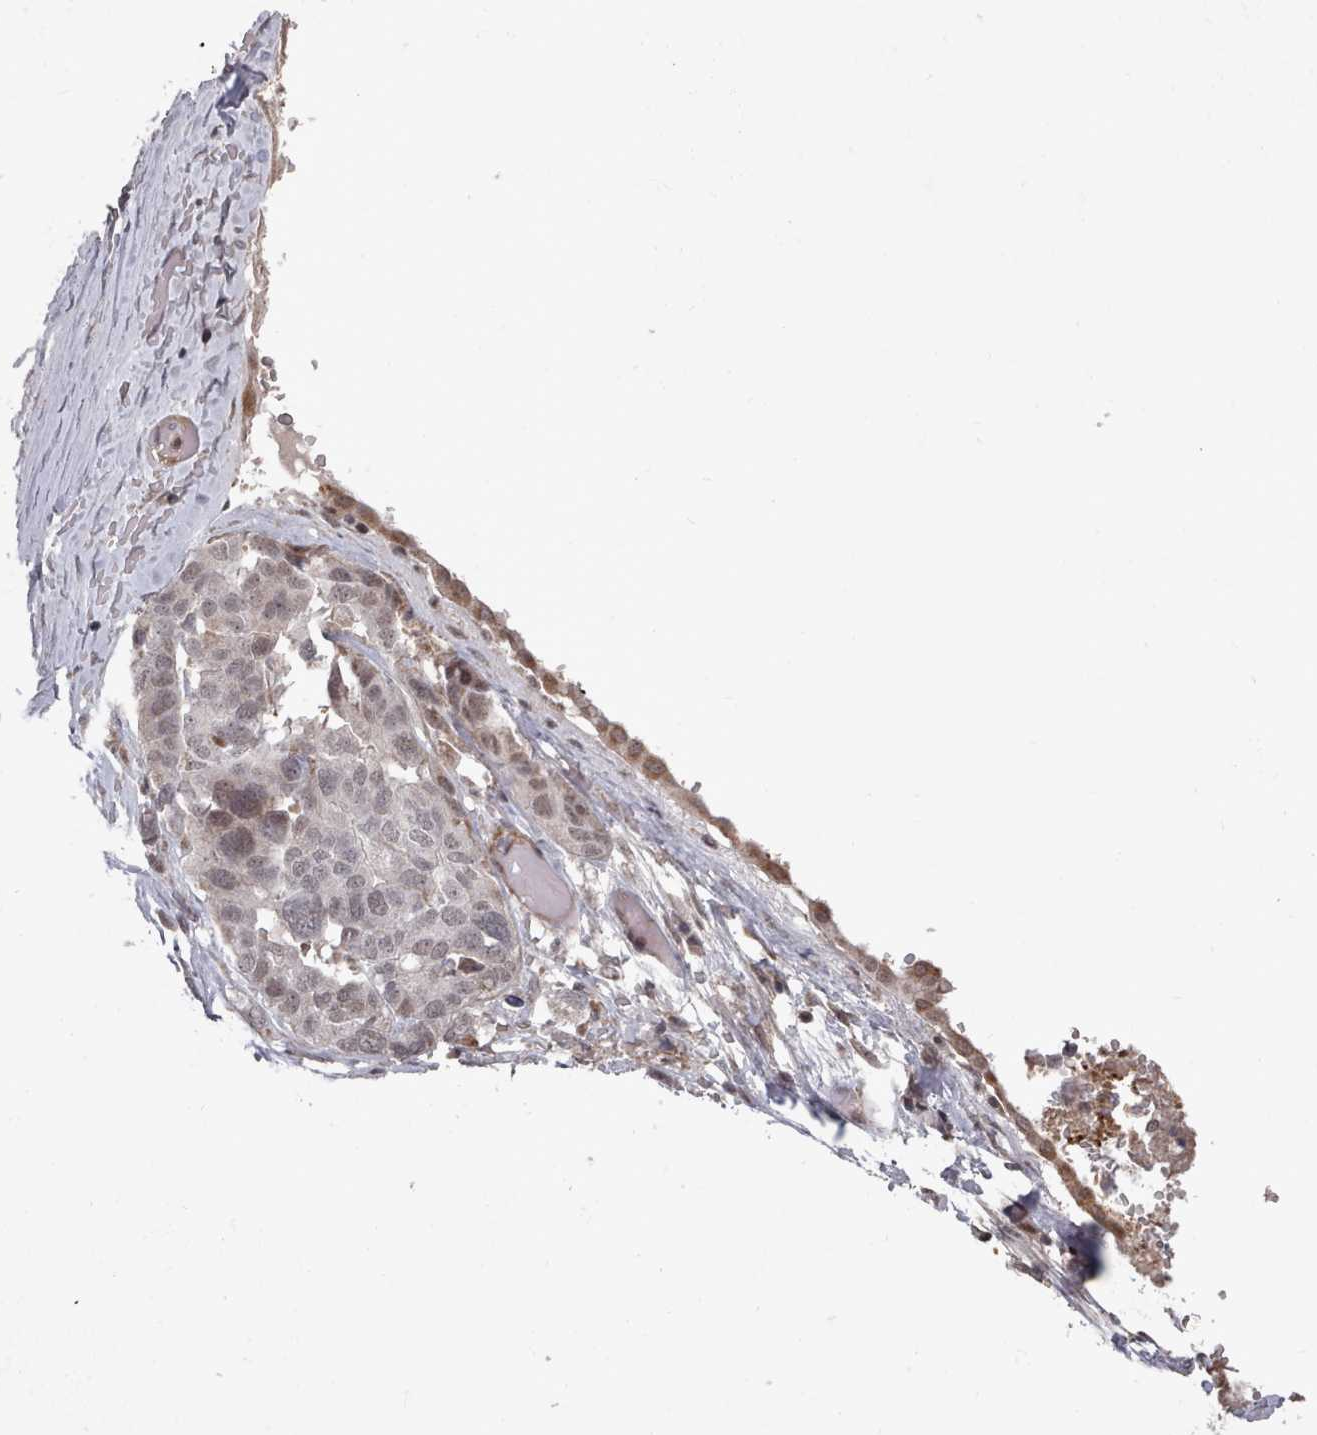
{"staining": {"intensity": "weak", "quantity": "<25%", "location": "nuclear"}, "tissue": "ovarian cancer", "cell_type": "Tumor cells", "image_type": "cancer", "snomed": [{"axis": "morphology", "description": "Cystadenocarcinoma, serous, NOS"}, {"axis": "topography", "description": "Ovary"}], "caption": "The photomicrograph exhibits no staining of tumor cells in ovarian cancer (serous cystadenocarcinoma).", "gene": "CPSF4", "patient": {"sex": "female", "age": 44}}